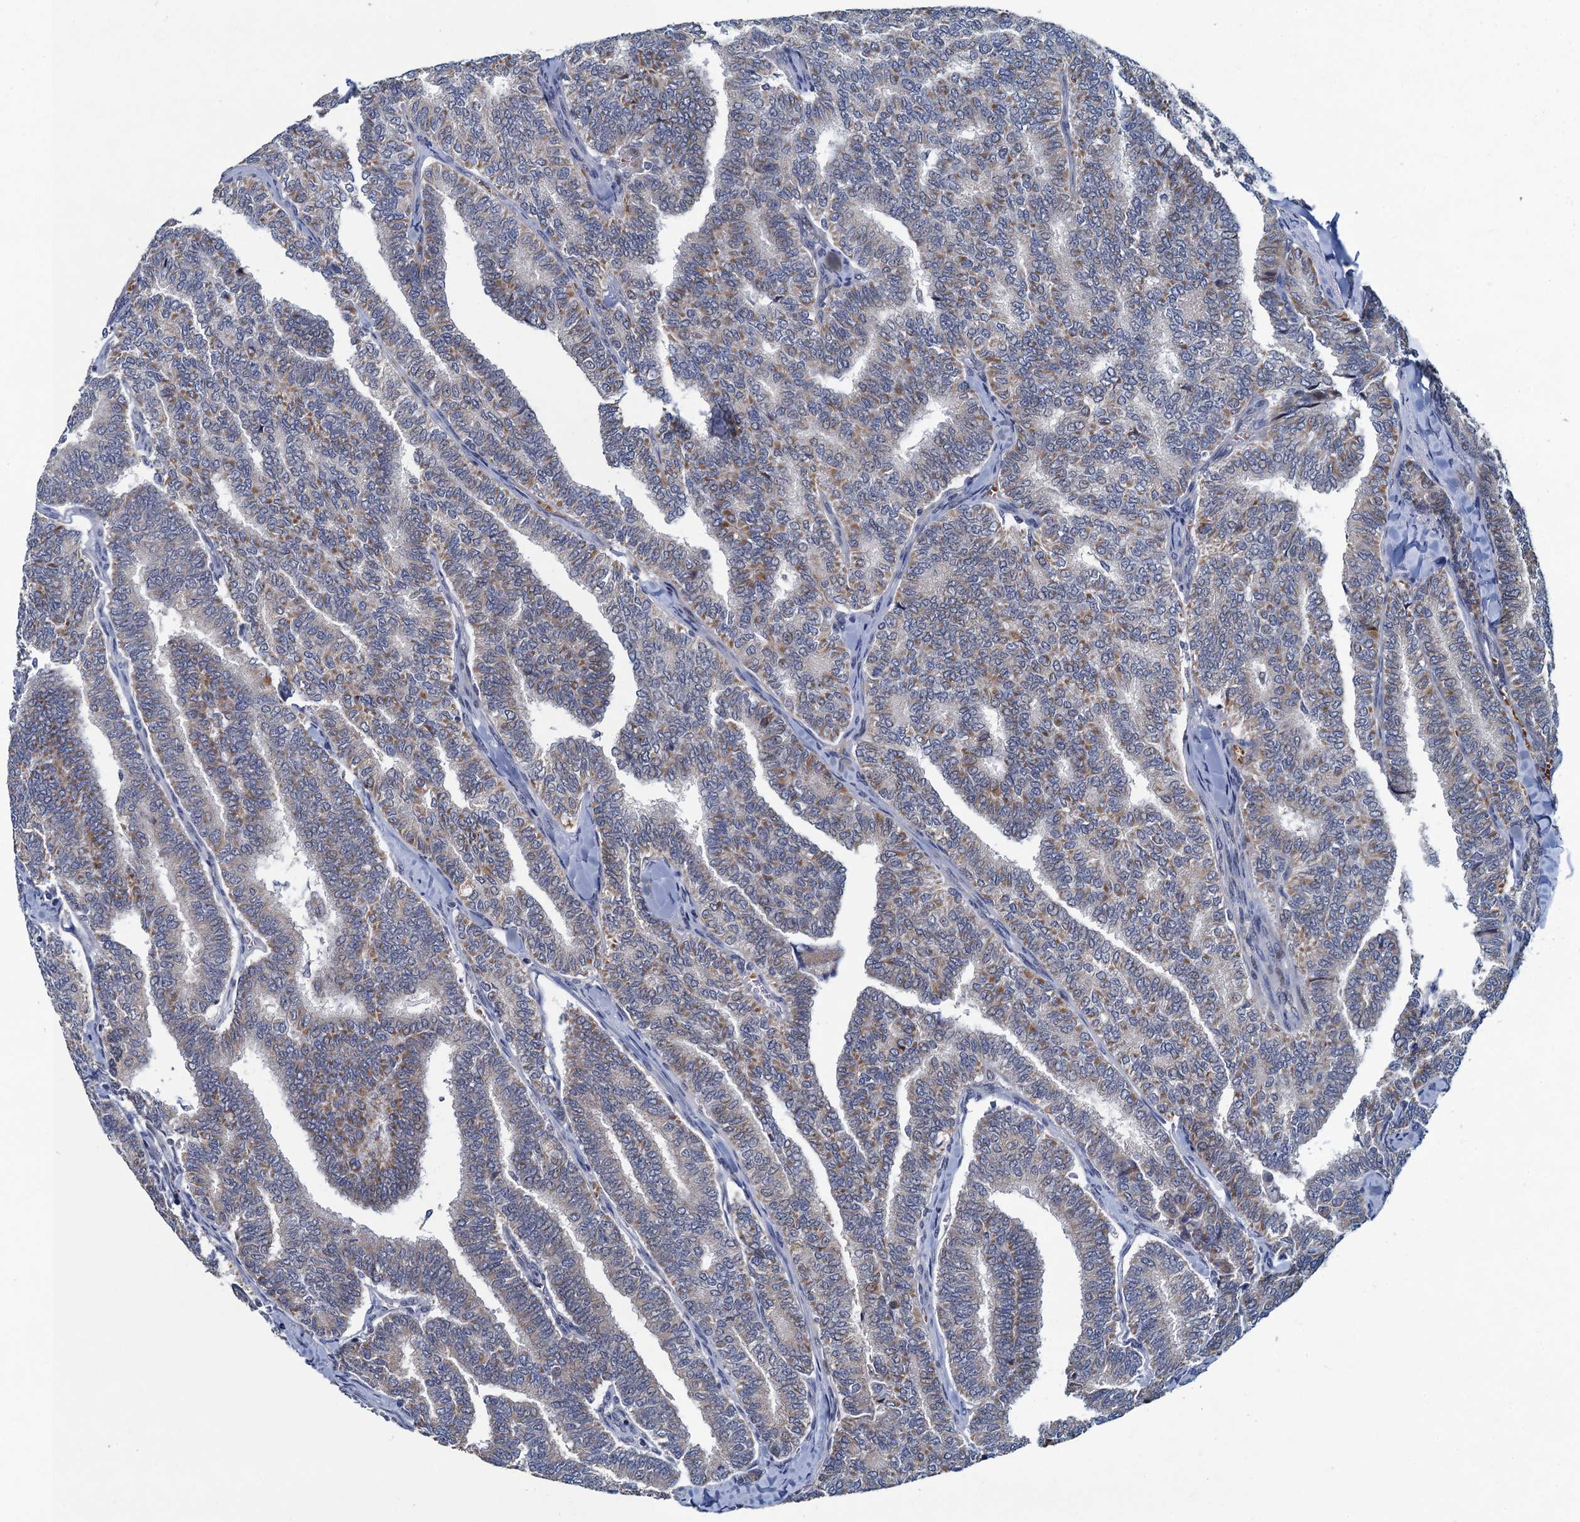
{"staining": {"intensity": "weak", "quantity": "25%-75%", "location": "cytoplasmic/membranous"}, "tissue": "thyroid cancer", "cell_type": "Tumor cells", "image_type": "cancer", "snomed": [{"axis": "morphology", "description": "Papillary adenocarcinoma, NOS"}, {"axis": "topography", "description": "Thyroid gland"}], "caption": "This is an image of immunohistochemistry (IHC) staining of papillary adenocarcinoma (thyroid), which shows weak positivity in the cytoplasmic/membranous of tumor cells.", "gene": "ATOSA", "patient": {"sex": "female", "age": 35}}